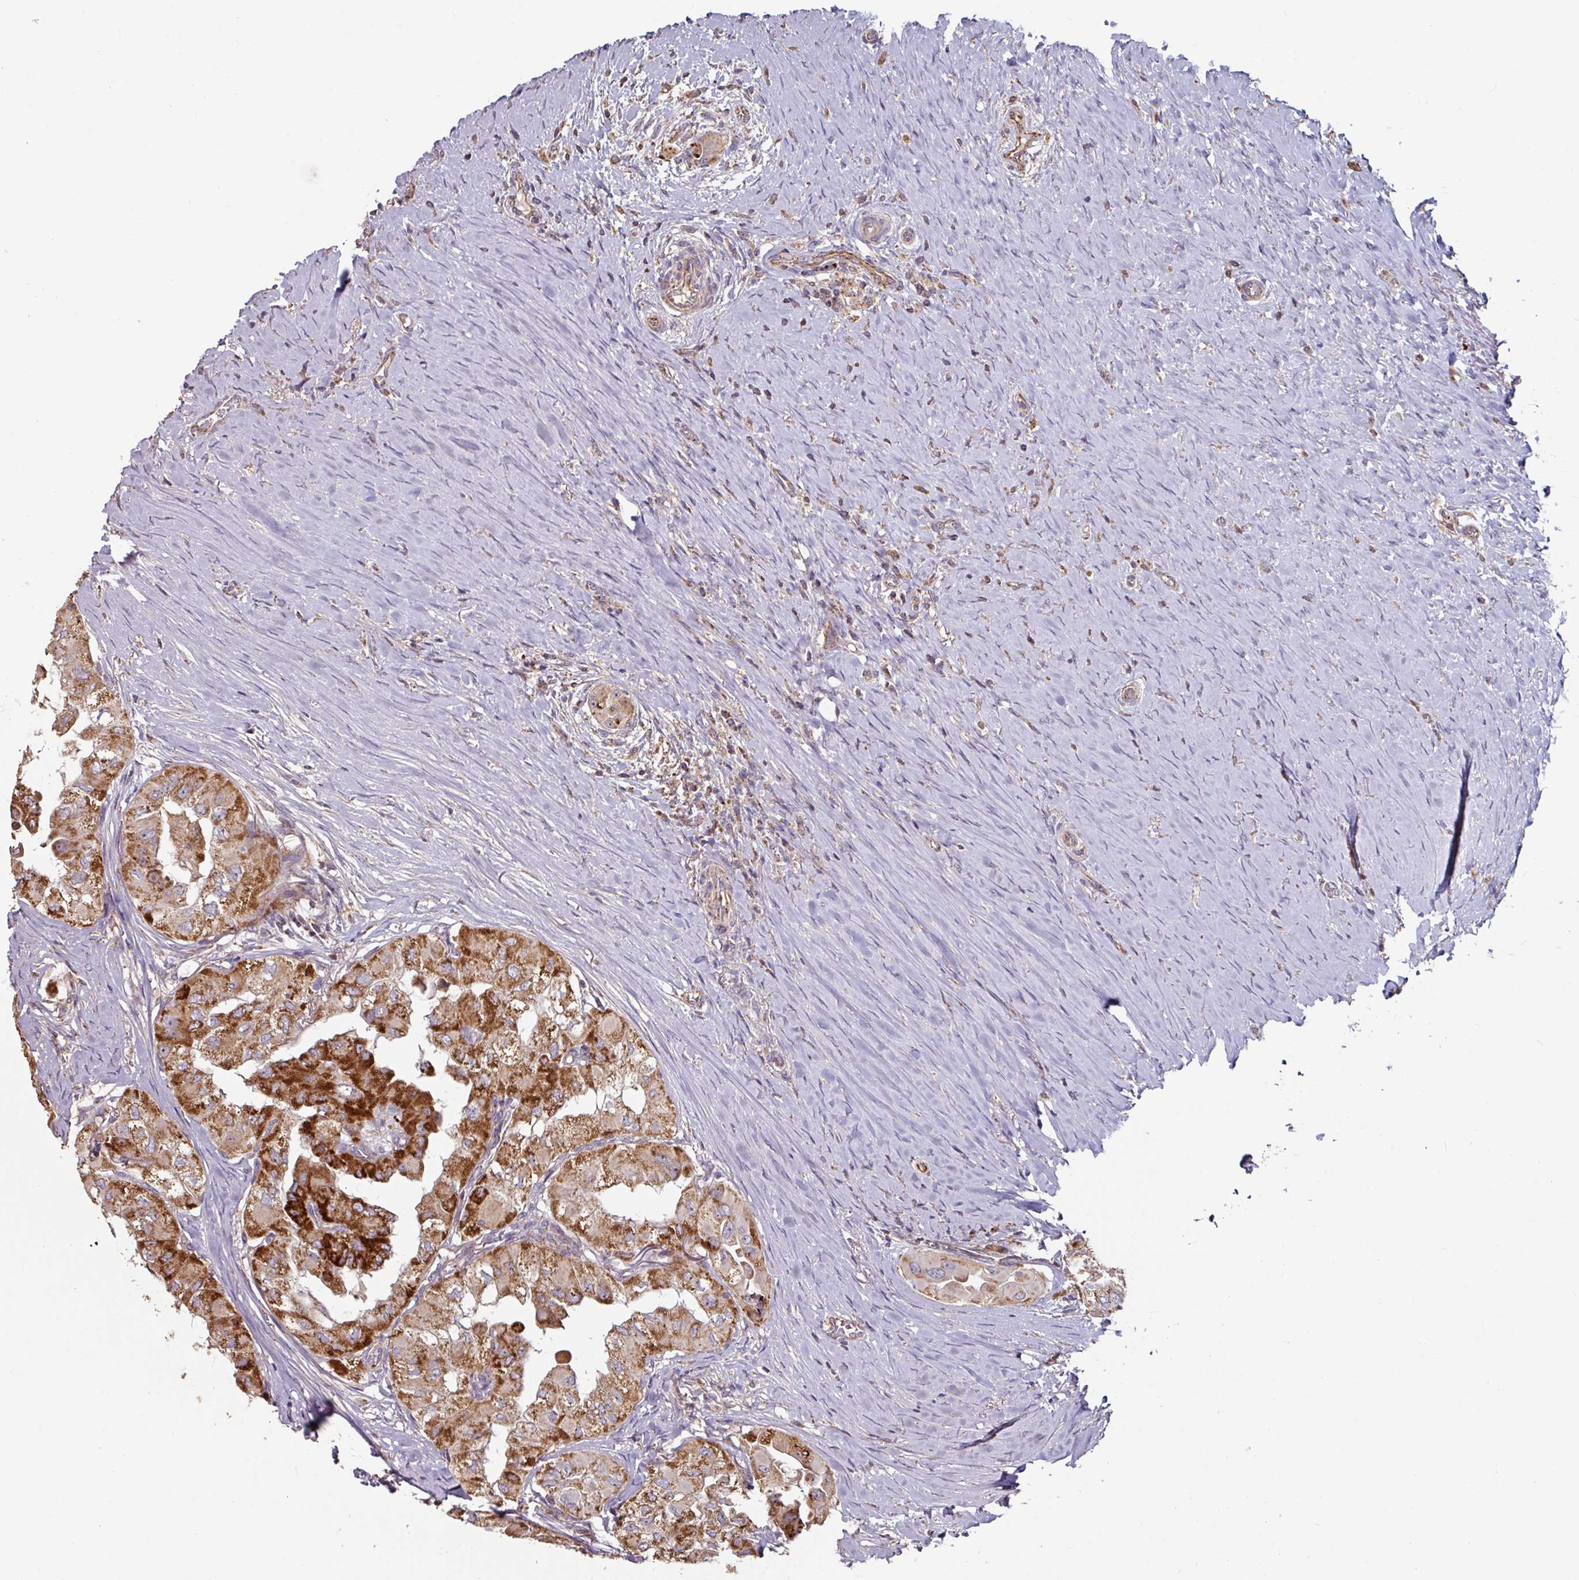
{"staining": {"intensity": "strong", "quantity": "25%-75%", "location": "cytoplasmic/membranous"}, "tissue": "thyroid cancer", "cell_type": "Tumor cells", "image_type": "cancer", "snomed": [{"axis": "morphology", "description": "Papillary adenocarcinoma, NOS"}, {"axis": "topography", "description": "Thyroid gland"}], "caption": "DAB immunohistochemical staining of papillary adenocarcinoma (thyroid) displays strong cytoplasmic/membranous protein staining in about 25%-75% of tumor cells. (DAB IHC, brown staining for protein, blue staining for nuclei).", "gene": "OR2D3", "patient": {"sex": "female", "age": 59}}